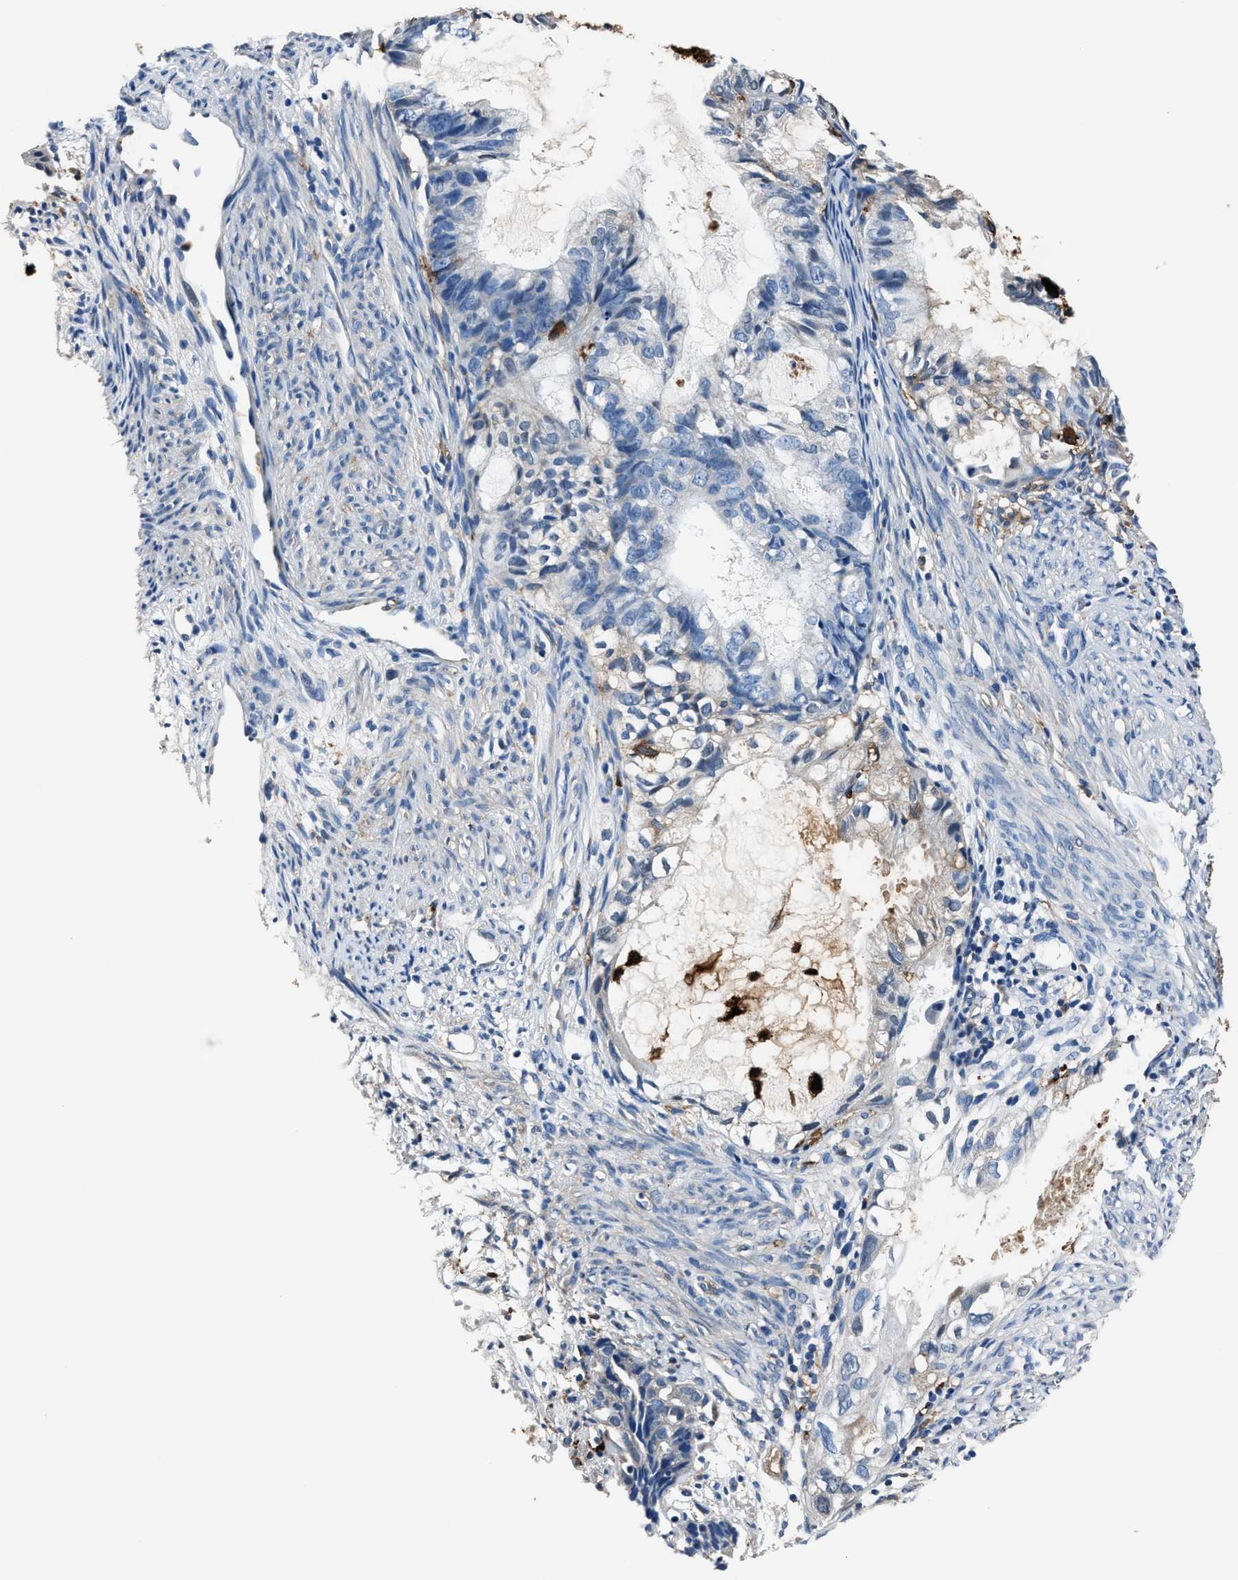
{"staining": {"intensity": "negative", "quantity": "none", "location": "none"}, "tissue": "cervical cancer", "cell_type": "Tumor cells", "image_type": "cancer", "snomed": [{"axis": "morphology", "description": "Normal tissue, NOS"}, {"axis": "morphology", "description": "Adenocarcinoma, NOS"}, {"axis": "topography", "description": "Cervix"}, {"axis": "topography", "description": "Endometrium"}], "caption": "Immunohistochemical staining of cervical adenocarcinoma demonstrates no significant expression in tumor cells. (DAB (3,3'-diaminobenzidine) immunohistochemistry visualized using brightfield microscopy, high magnification).", "gene": "FTL", "patient": {"sex": "female", "age": 86}}